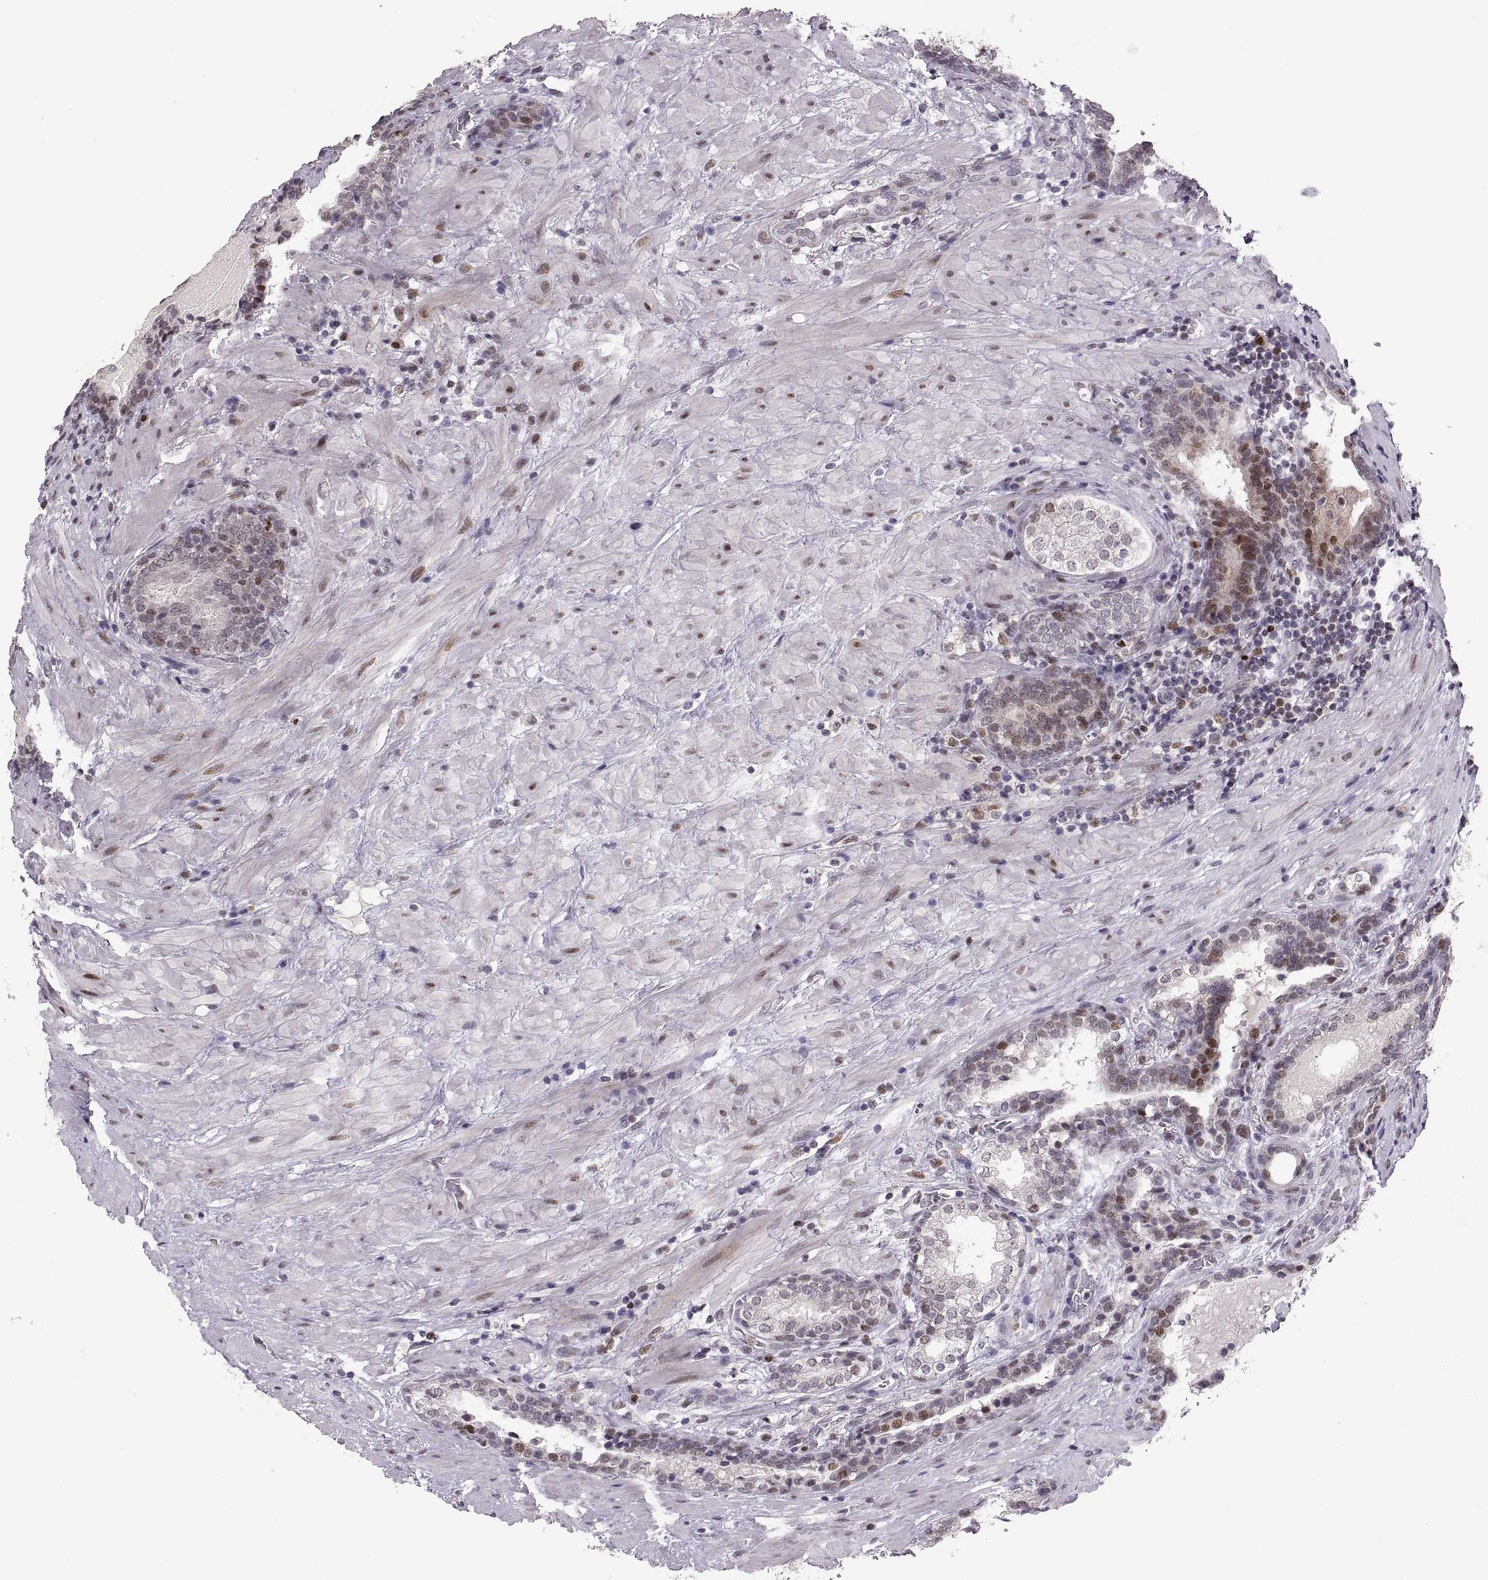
{"staining": {"intensity": "strong", "quantity": "<25%", "location": "nuclear"}, "tissue": "prostate cancer", "cell_type": "Tumor cells", "image_type": "cancer", "snomed": [{"axis": "morphology", "description": "Adenocarcinoma, NOS"}, {"axis": "topography", "description": "Prostate and seminal vesicle, NOS"}], "caption": "The immunohistochemical stain labels strong nuclear positivity in tumor cells of prostate cancer (adenocarcinoma) tissue.", "gene": "SNAI1", "patient": {"sex": "male", "age": 63}}